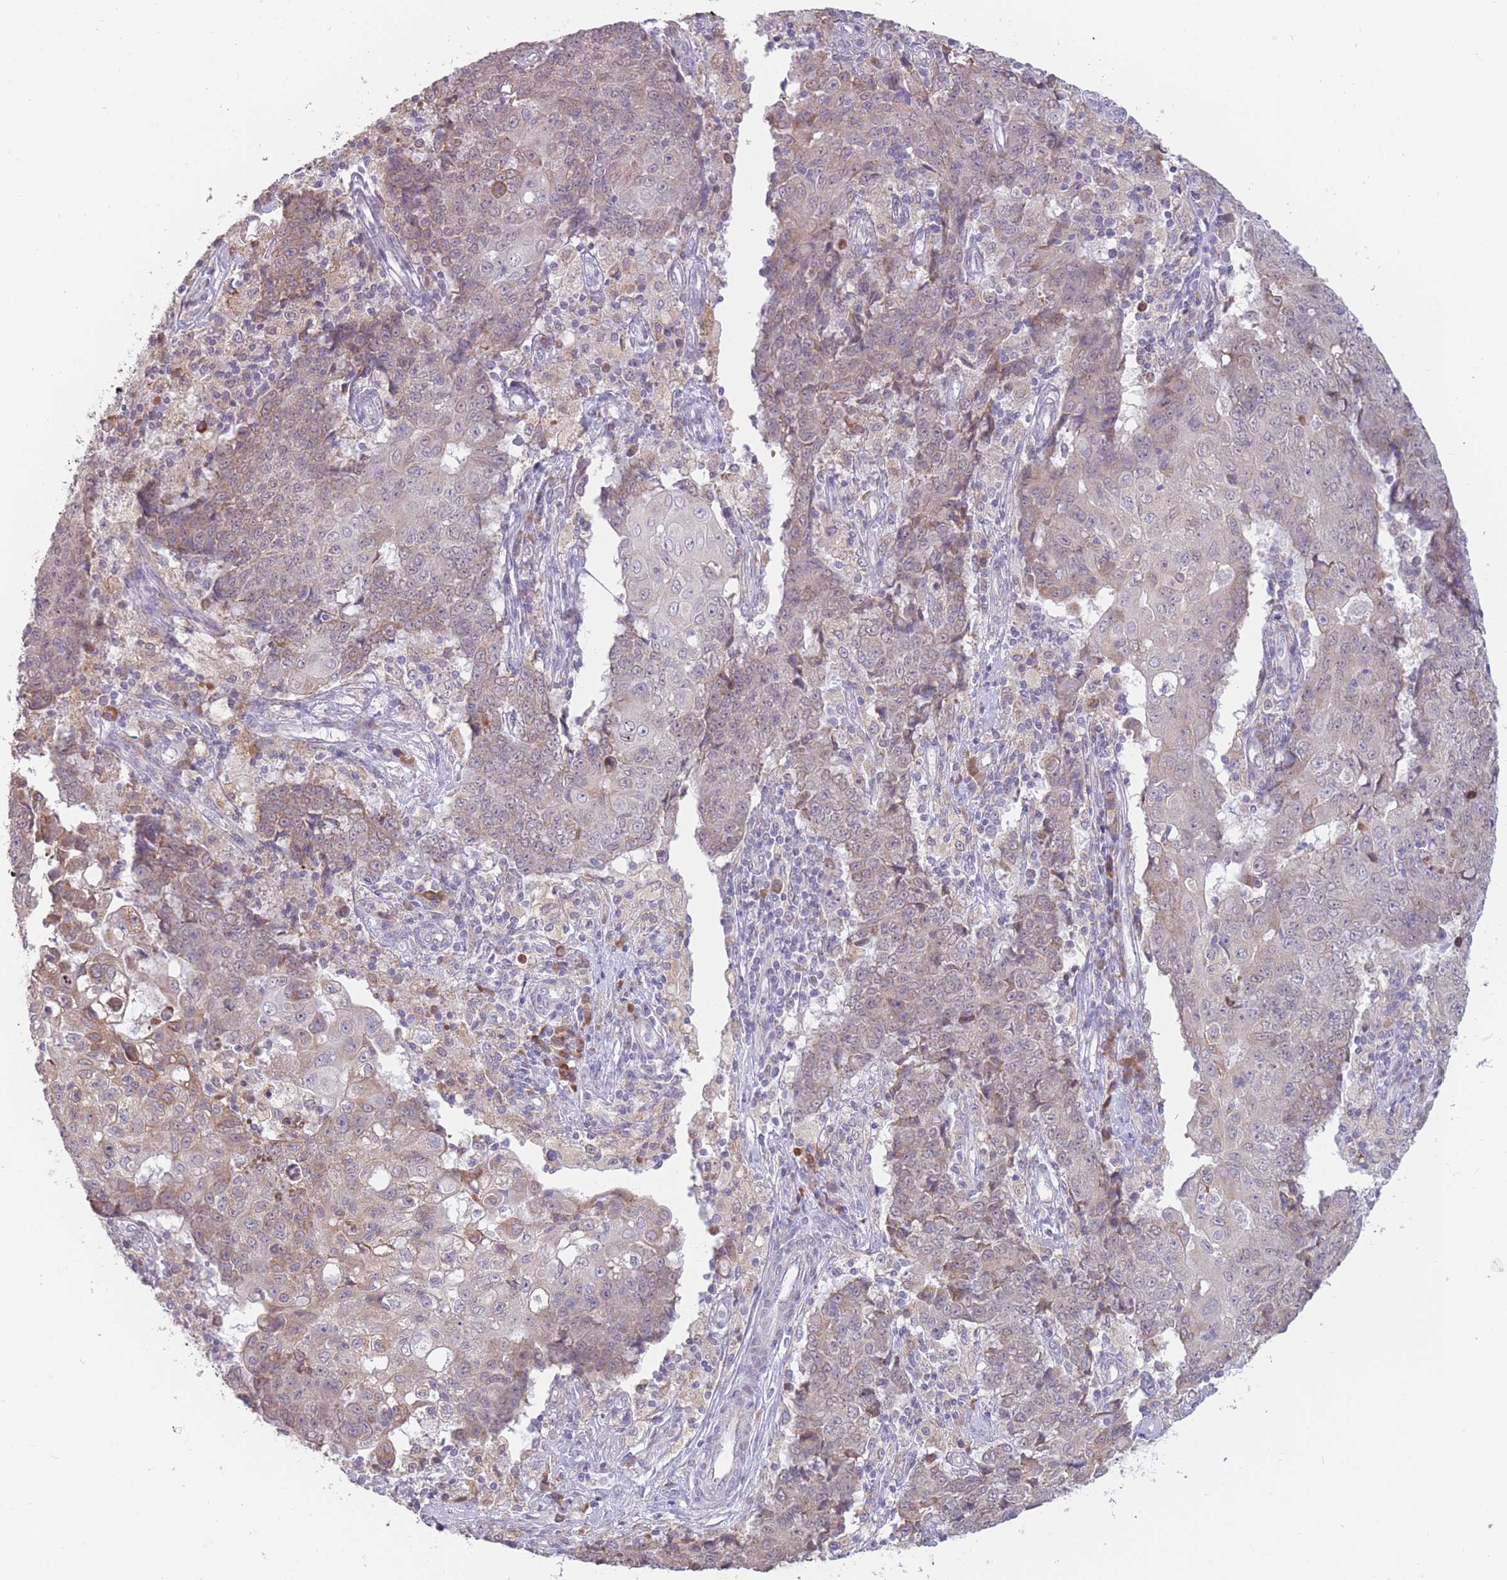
{"staining": {"intensity": "weak", "quantity": "25%-75%", "location": "cytoplasmic/membranous"}, "tissue": "ovarian cancer", "cell_type": "Tumor cells", "image_type": "cancer", "snomed": [{"axis": "morphology", "description": "Carcinoma, endometroid"}, {"axis": "topography", "description": "Ovary"}], "caption": "DAB (3,3'-diaminobenzidine) immunohistochemical staining of human endometroid carcinoma (ovarian) shows weak cytoplasmic/membranous protein positivity in approximately 25%-75% of tumor cells.", "gene": "TRAPPC5", "patient": {"sex": "female", "age": 42}}